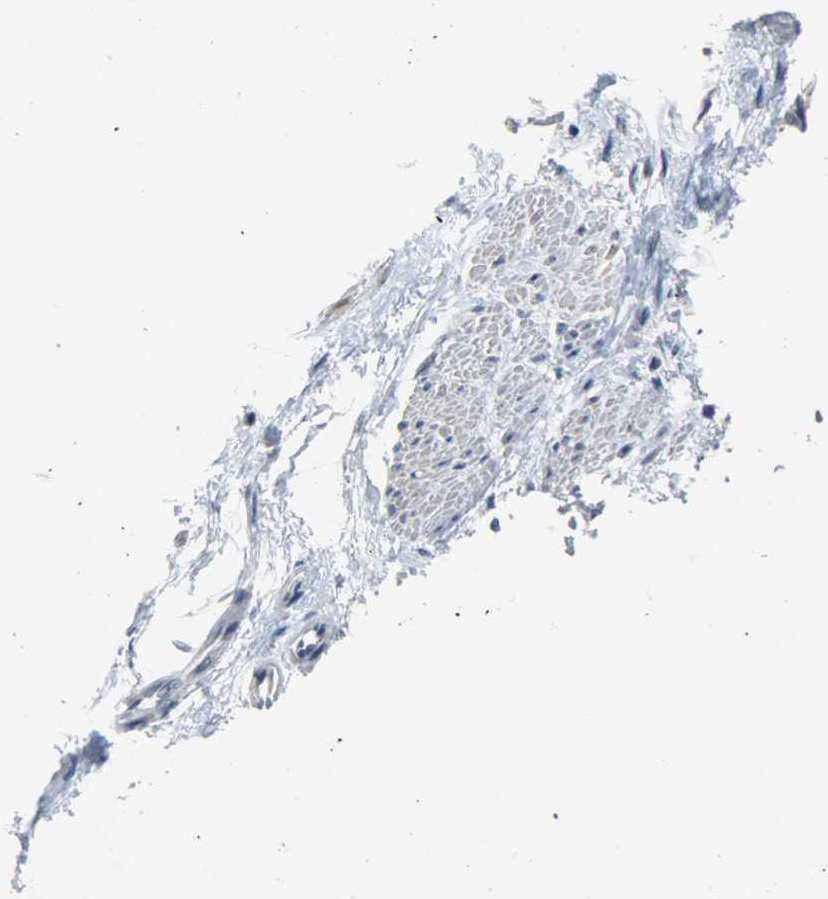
{"staining": {"intensity": "negative", "quantity": "none", "location": "none"}, "tissue": "smooth muscle", "cell_type": "Smooth muscle cells", "image_type": "normal", "snomed": [{"axis": "morphology", "description": "Normal tissue, NOS"}, {"axis": "topography", "description": "Smooth muscle"}, {"axis": "topography", "description": "Uterus"}], "caption": "A histopathology image of human smooth muscle is negative for staining in smooth muscle cells. (DAB IHC with hematoxylin counter stain).", "gene": "PPARG", "patient": {"sex": "female", "age": 39}}